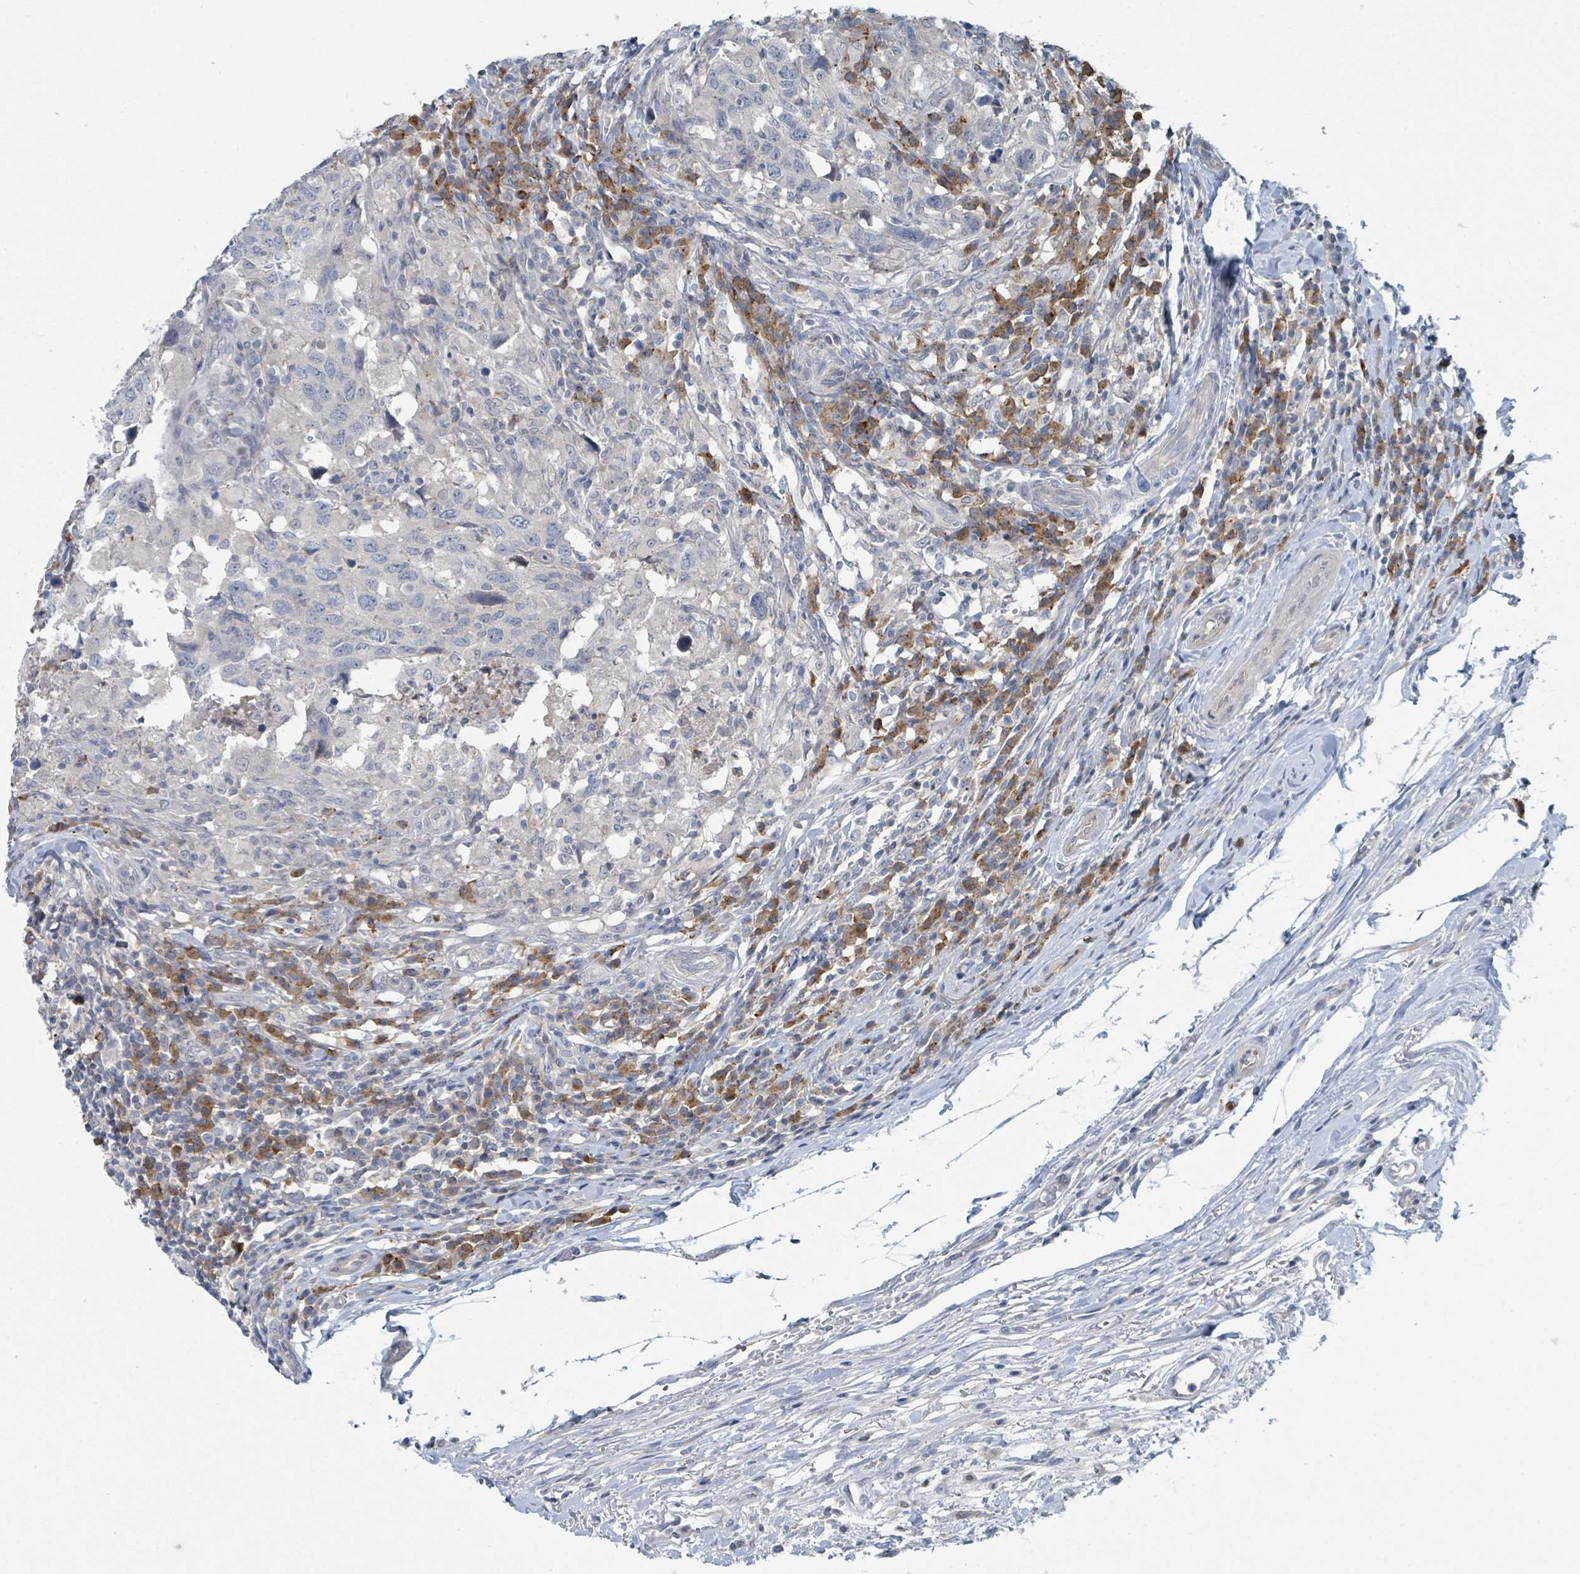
{"staining": {"intensity": "negative", "quantity": "none", "location": "none"}, "tissue": "head and neck cancer", "cell_type": "Tumor cells", "image_type": "cancer", "snomed": [{"axis": "morphology", "description": "Normal tissue, NOS"}, {"axis": "morphology", "description": "Squamous cell carcinoma, NOS"}, {"axis": "topography", "description": "Skeletal muscle"}, {"axis": "topography", "description": "Vascular tissue"}, {"axis": "topography", "description": "Peripheral nerve tissue"}, {"axis": "topography", "description": "Head-Neck"}], "caption": "IHC micrograph of neoplastic tissue: human head and neck cancer (squamous cell carcinoma) stained with DAB exhibits no significant protein positivity in tumor cells.", "gene": "ANKRD55", "patient": {"sex": "male", "age": 66}}